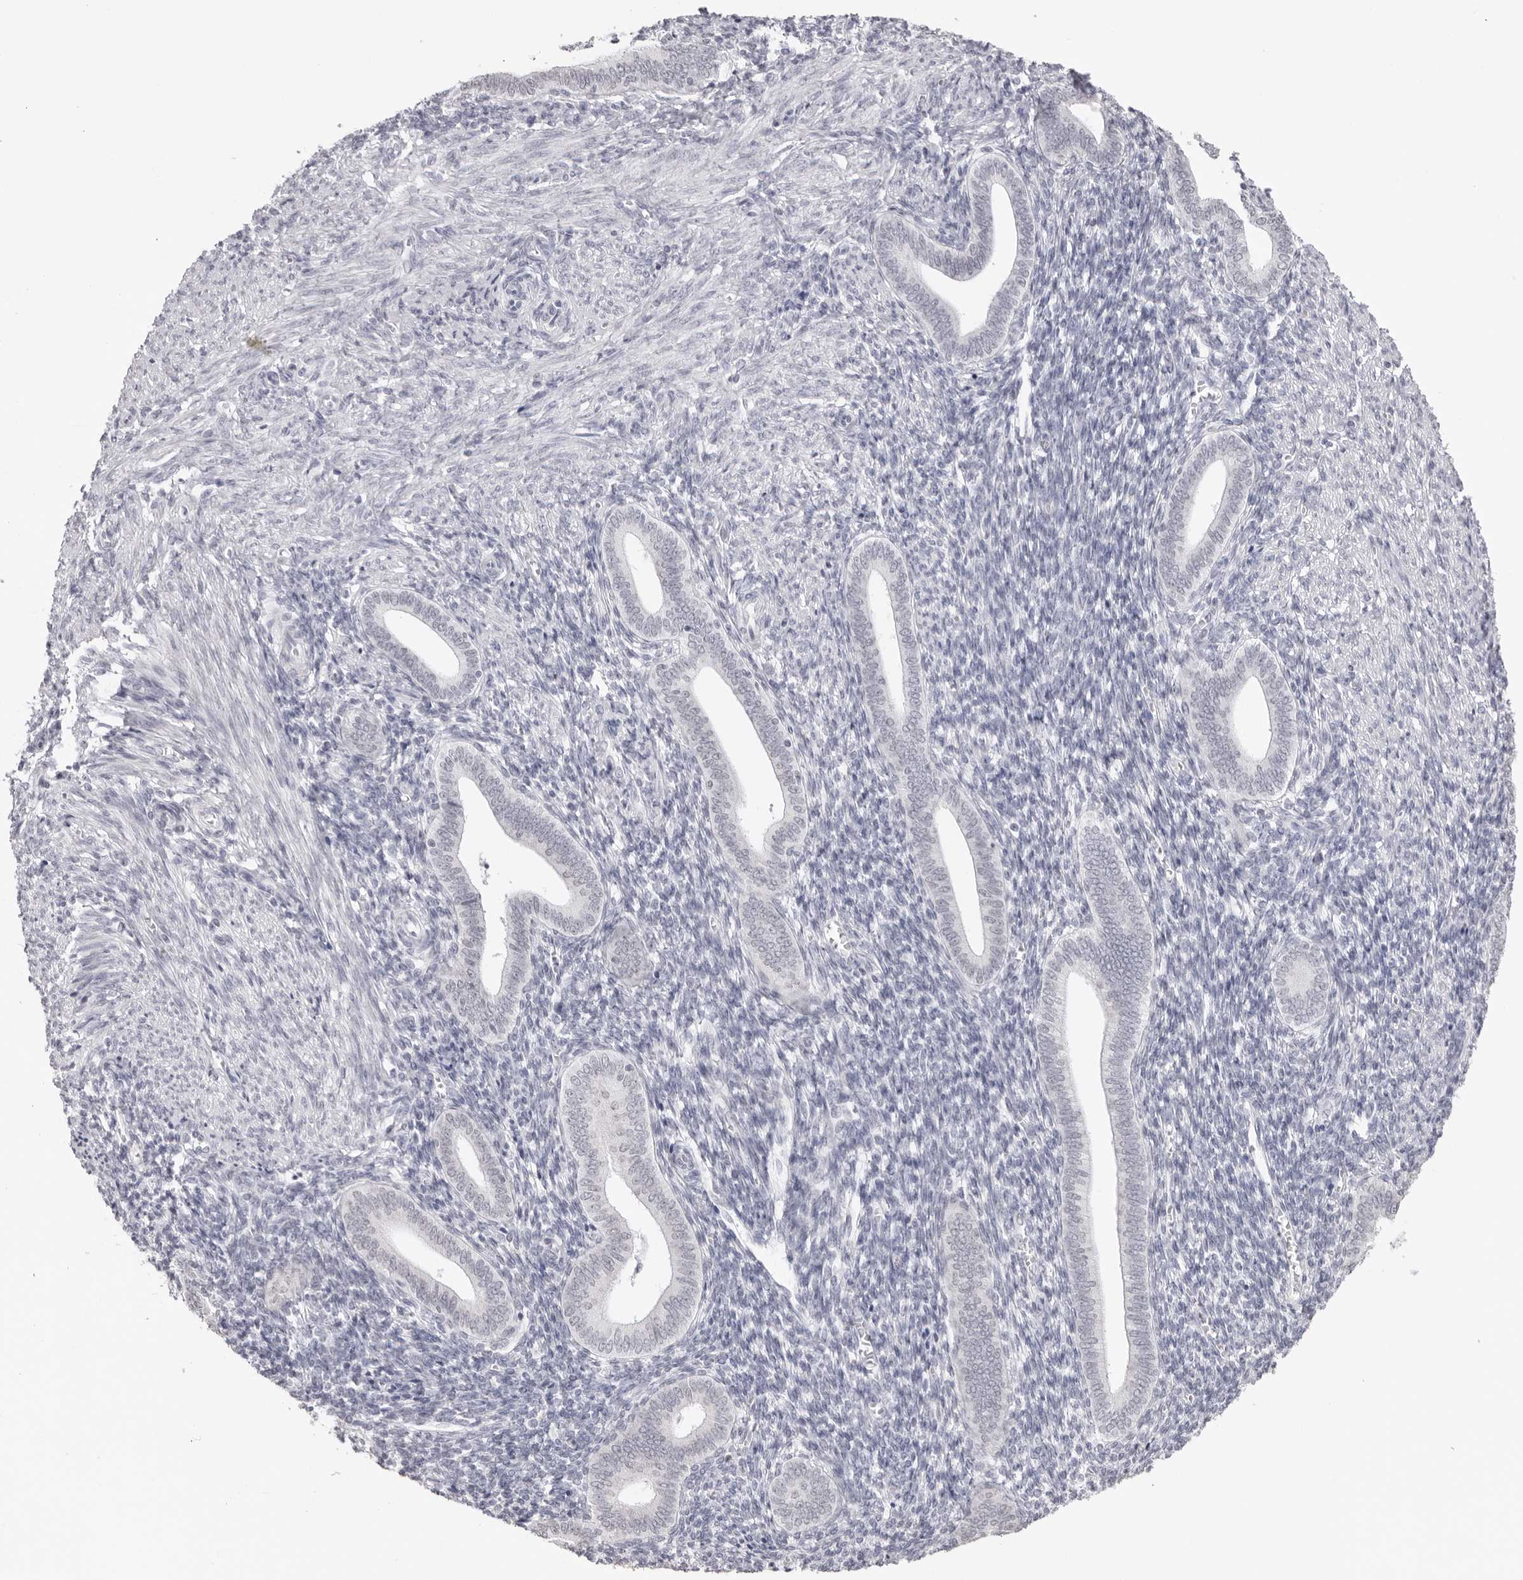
{"staining": {"intensity": "negative", "quantity": "none", "location": "none"}, "tissue": "endometrium", "cell_type": "Cells in endometrial stroma", "image_type": "normal", "snomed": [{"axis": "morphology", "description": "Normal tissue, NOS"}, {"axis": "topography", "description": "Uterus"}, {"axis": "topography", "description": "Endometrium"}], "caption": "Protein analysis of normal endometrium displays no significant staining in cells in endometrial stroma.", "gene": "KLK12", "patient": {"sex": "female", "age": 33}}